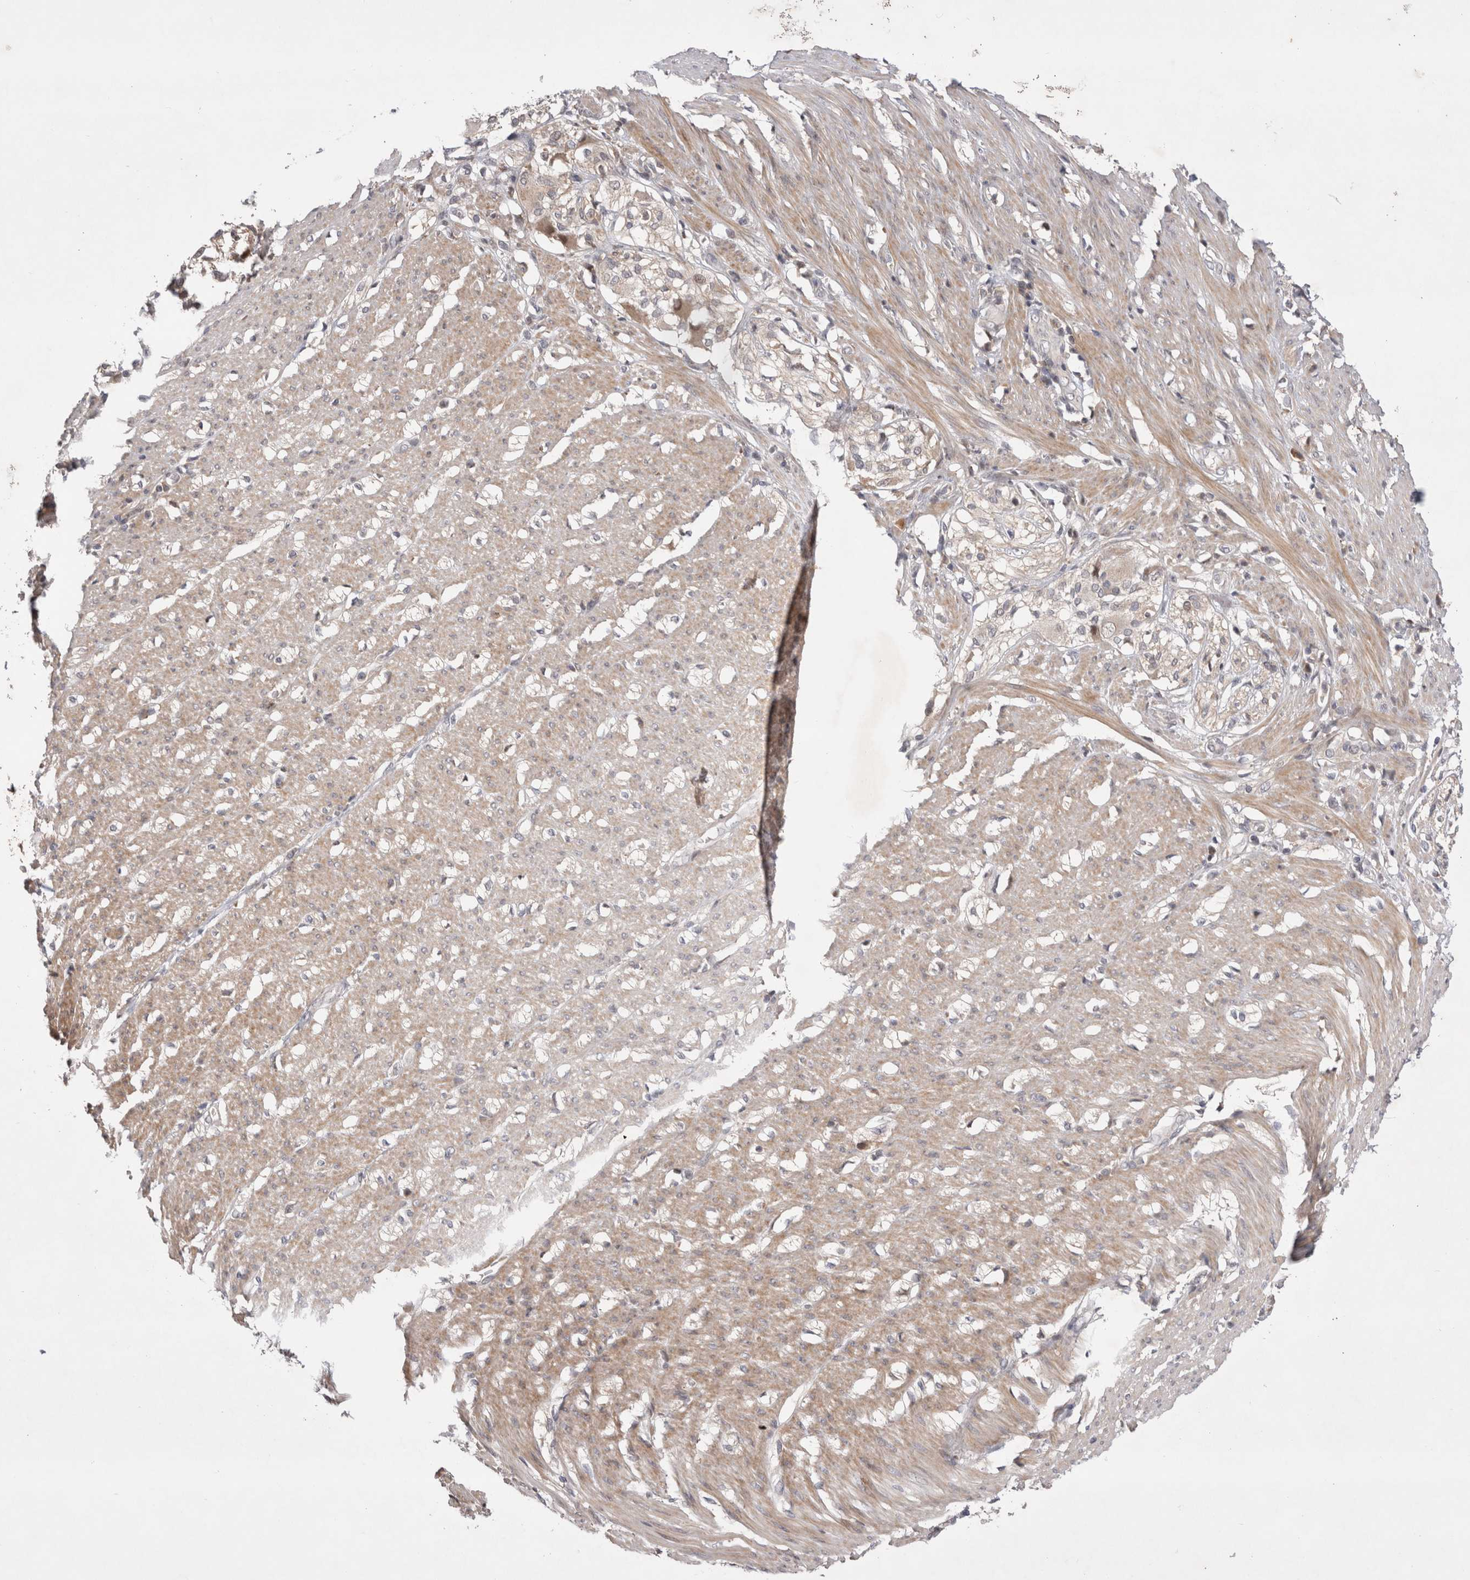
{"staining": {"intensity": "weak", "quantity": ">75%", "location": "cytoplasmic/membranous"}, "tissue": "smooth muscle", "cell_type": "Smooth muscle cells", "image_type": "normal", "snomed": [{"axis": "morphology", "description": "Normal tissue, NOS"}, {"axis": "morphology", "description": "Adenocarcinoma, NOS"}, {"axis": "topography", "description": "Colon"}, {"axis": "topography", "description": "Peripheral nerve tissue"}], "caption": "Protein analysis of normal smooth muscle demonstrates weak cytoplasmic/membranous expression in about >75% of smooth muscle cells. Using DAB (brown) and hematoxylin (blue) stains, captured at high magnification using brightfield microscopy.", "gene": "PLEKHM1", "patient": {"sex": "male", "age": 14}}